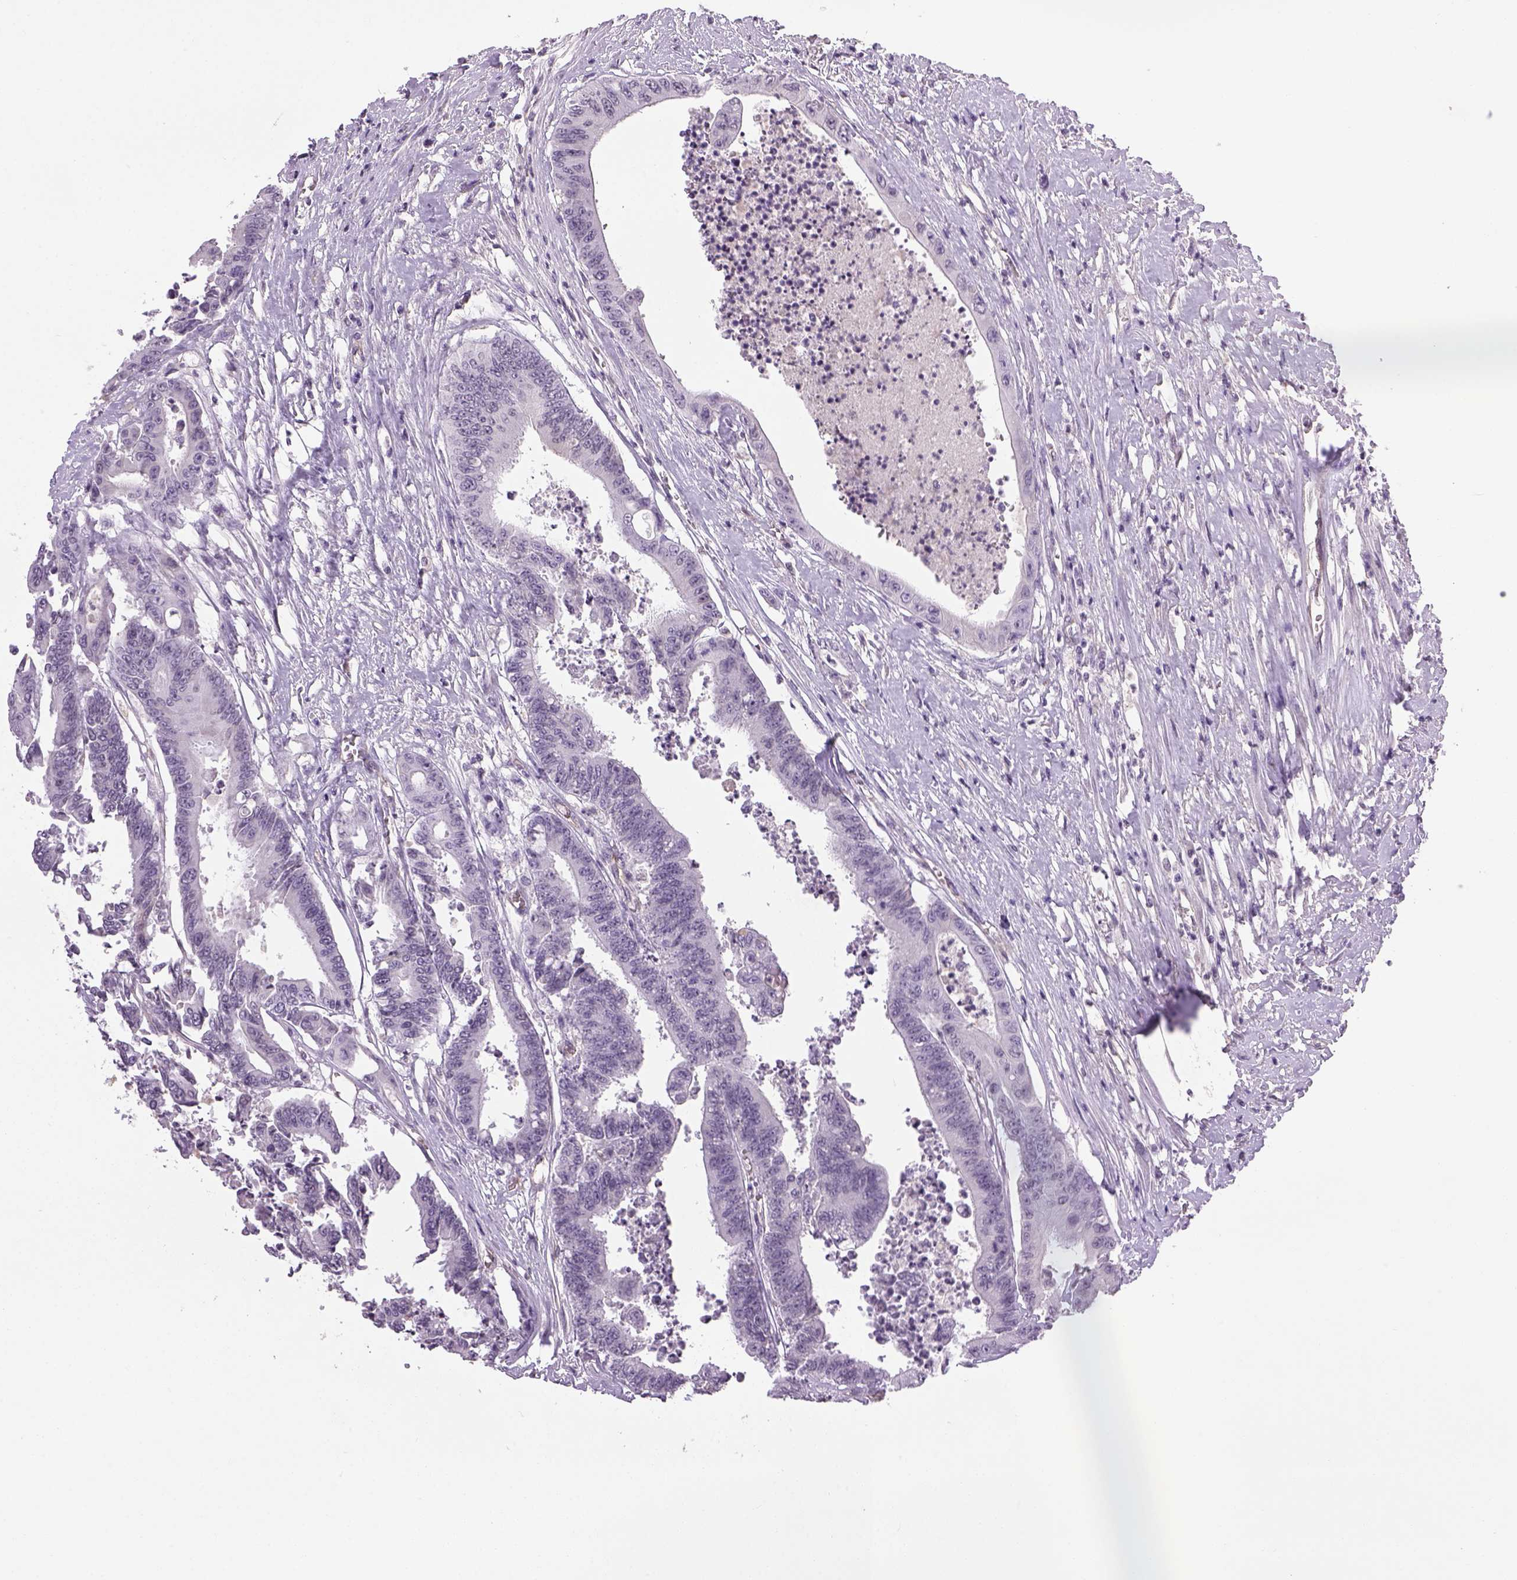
{"staining": {"intensity": "negative", "quantity": "none", "location": "none"}, "tissue": "colorectal cancer", "cell_type": "Tumor cells", "image_type": "cancer", "snomed": [{"axis": "morphology", "description": "Adenocarcinoma, NOS"}, {"axis": "topography", "description": "Rectum"}], "caption": "Immunohistochemical staining of colorectal cancer reveals no significant expression in tumor cells.", "gene": "PRRT1", "patient": {"sex": "male", "age": 54}}